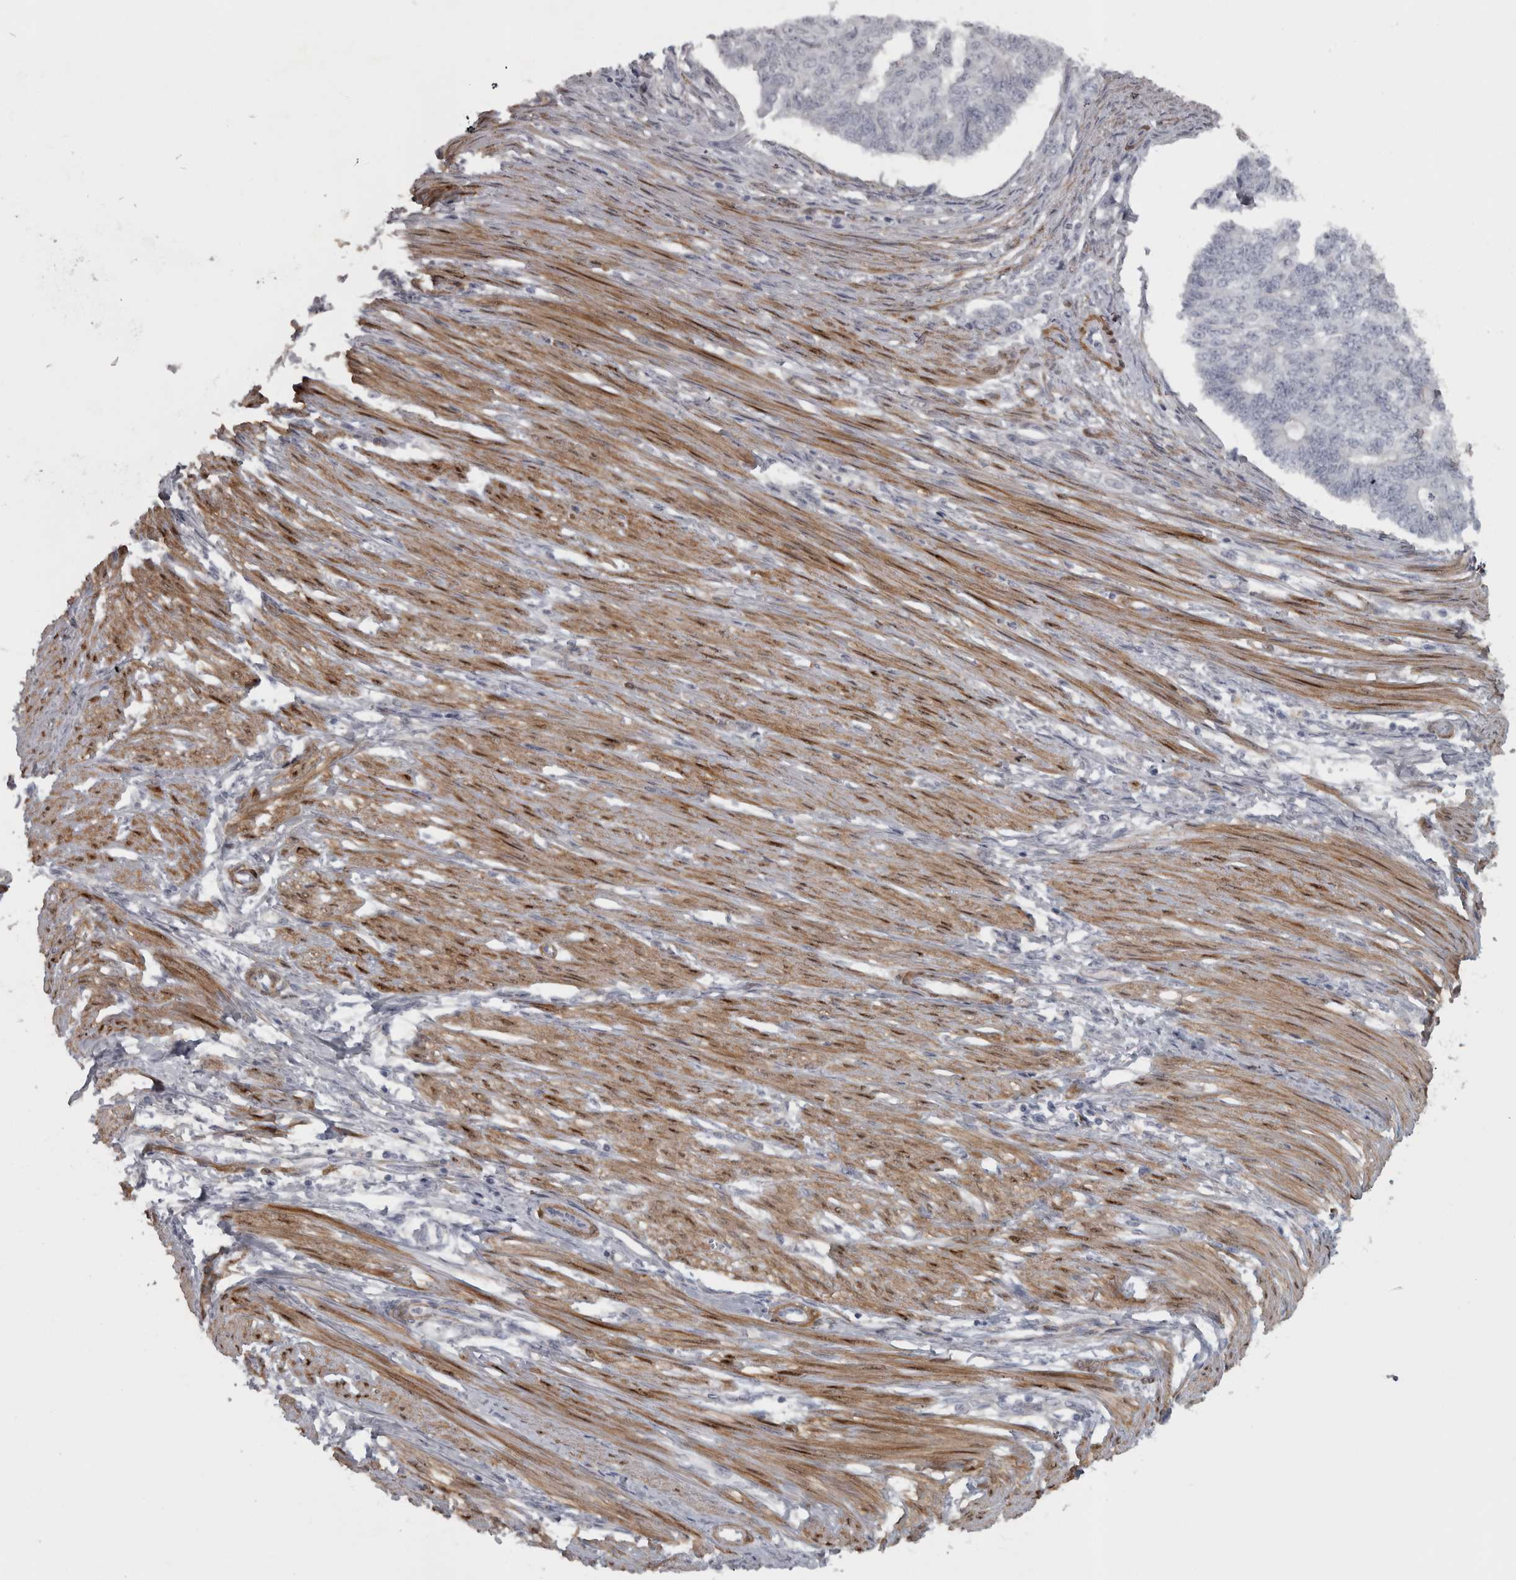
{"staining": {"intensity": "negative", "quantity": "none", "location": "none"}, "tissue": "endometrial cancer", "cell_type": "Tumor cells", "image_type": "cancer", "snomed": [{"axis": "morphology", "description": "Adenocarcinoma, NOS"}, {"axis": "topography", "description": "Endometrium"}], "caption": "DAB (3,3'-diaminobenzidine) immunohistochemical staining of human endometrial cancer reveals no significant expression in tumor cells.", "gene": "PPP1R12B", "patient": {"sex": "female", "age": 32}}